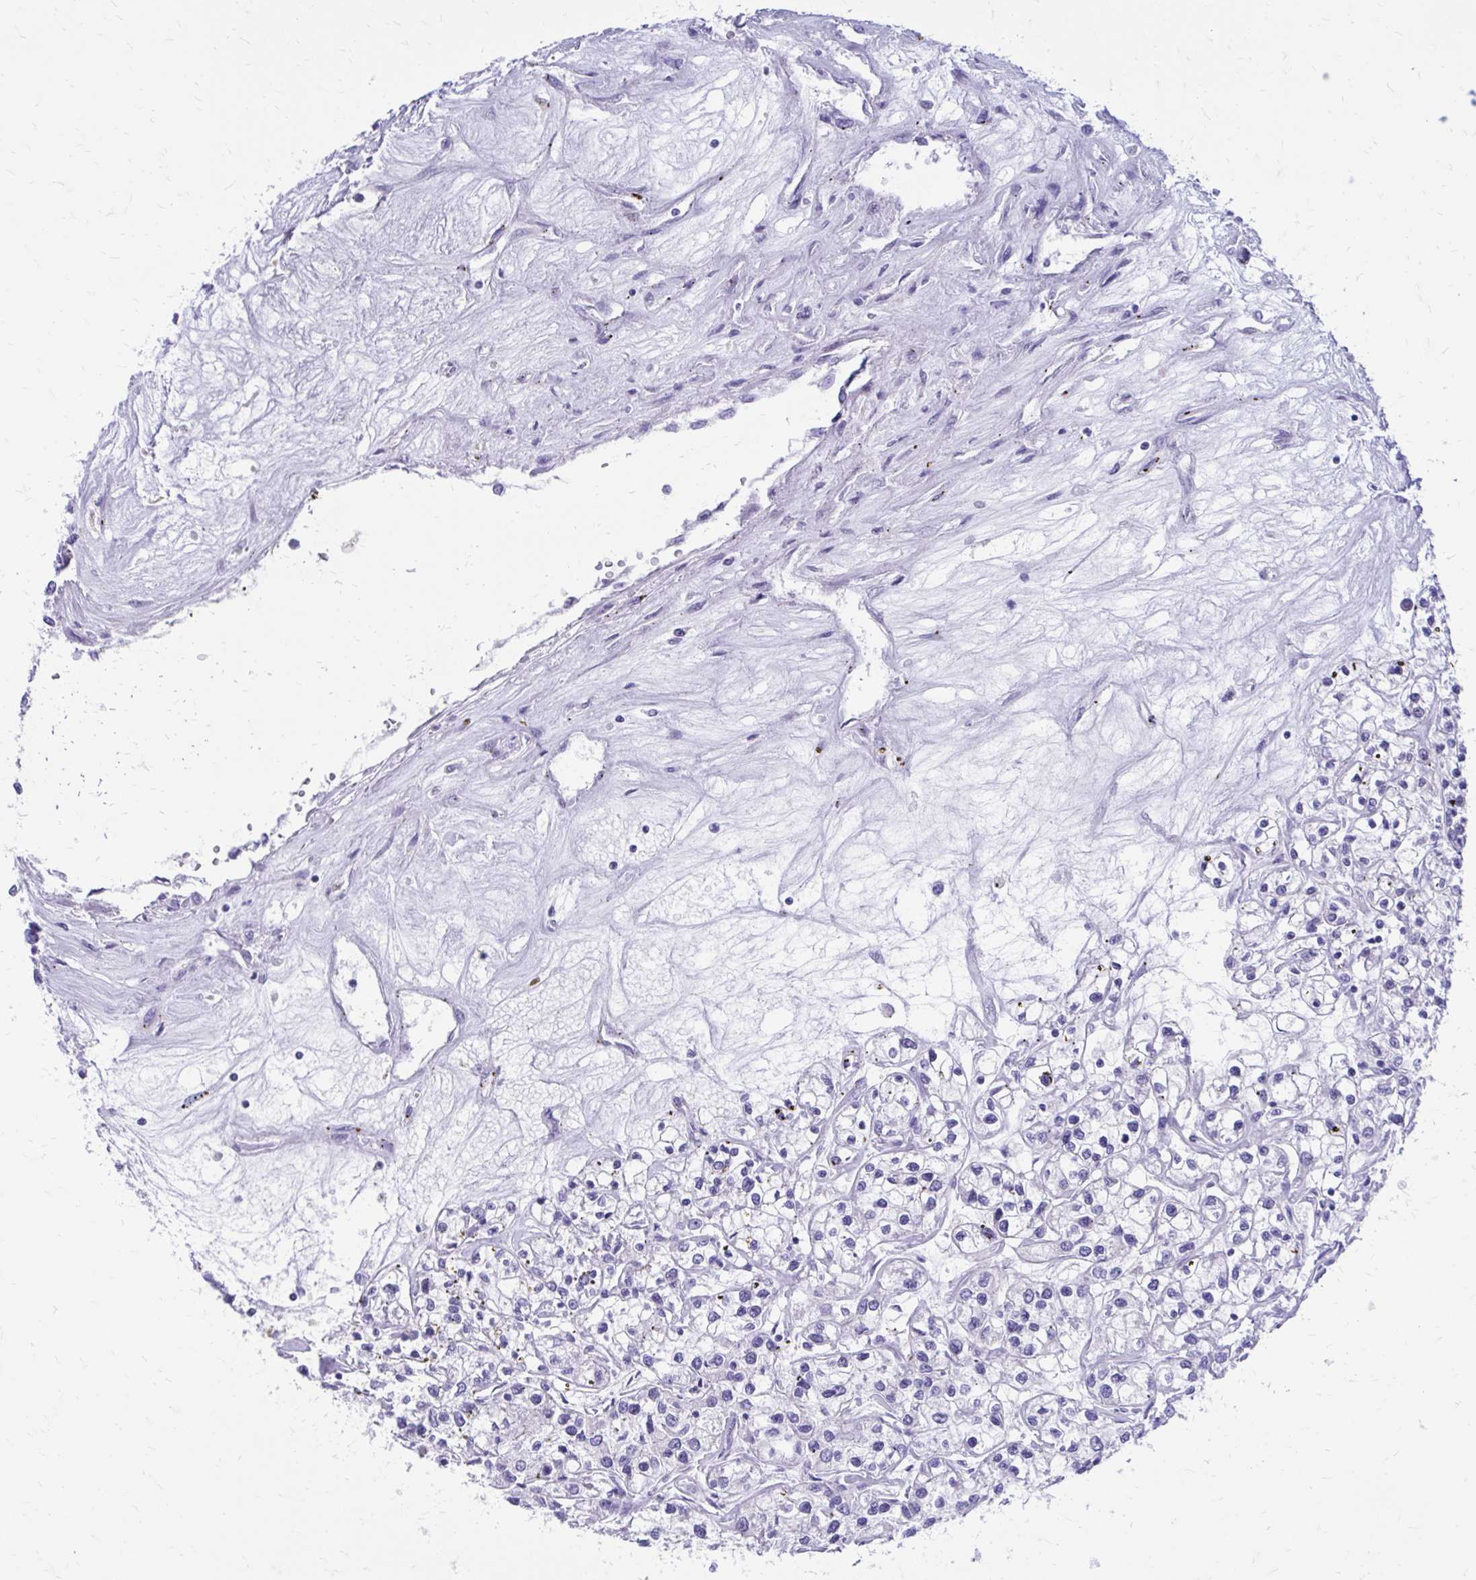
{"staining": {"intensity": "negative", "quantity": "none", "location": "none"}, "tissue": "renal cancer", "cell_type": "Tumor cells", "image_type": "cancer", "snomed": [{"axis": "morphology", "description": "Adenocarcinoma, NOS"}, {"axis": "topography", "description": "Kidney"}], "caption": "Adenocarcinoma (renal) was stained to show a protein in brown. There is no significant expression in tumor cells.", "gene": "LCN15", "patient": {"sex": "female", "age": 59}}